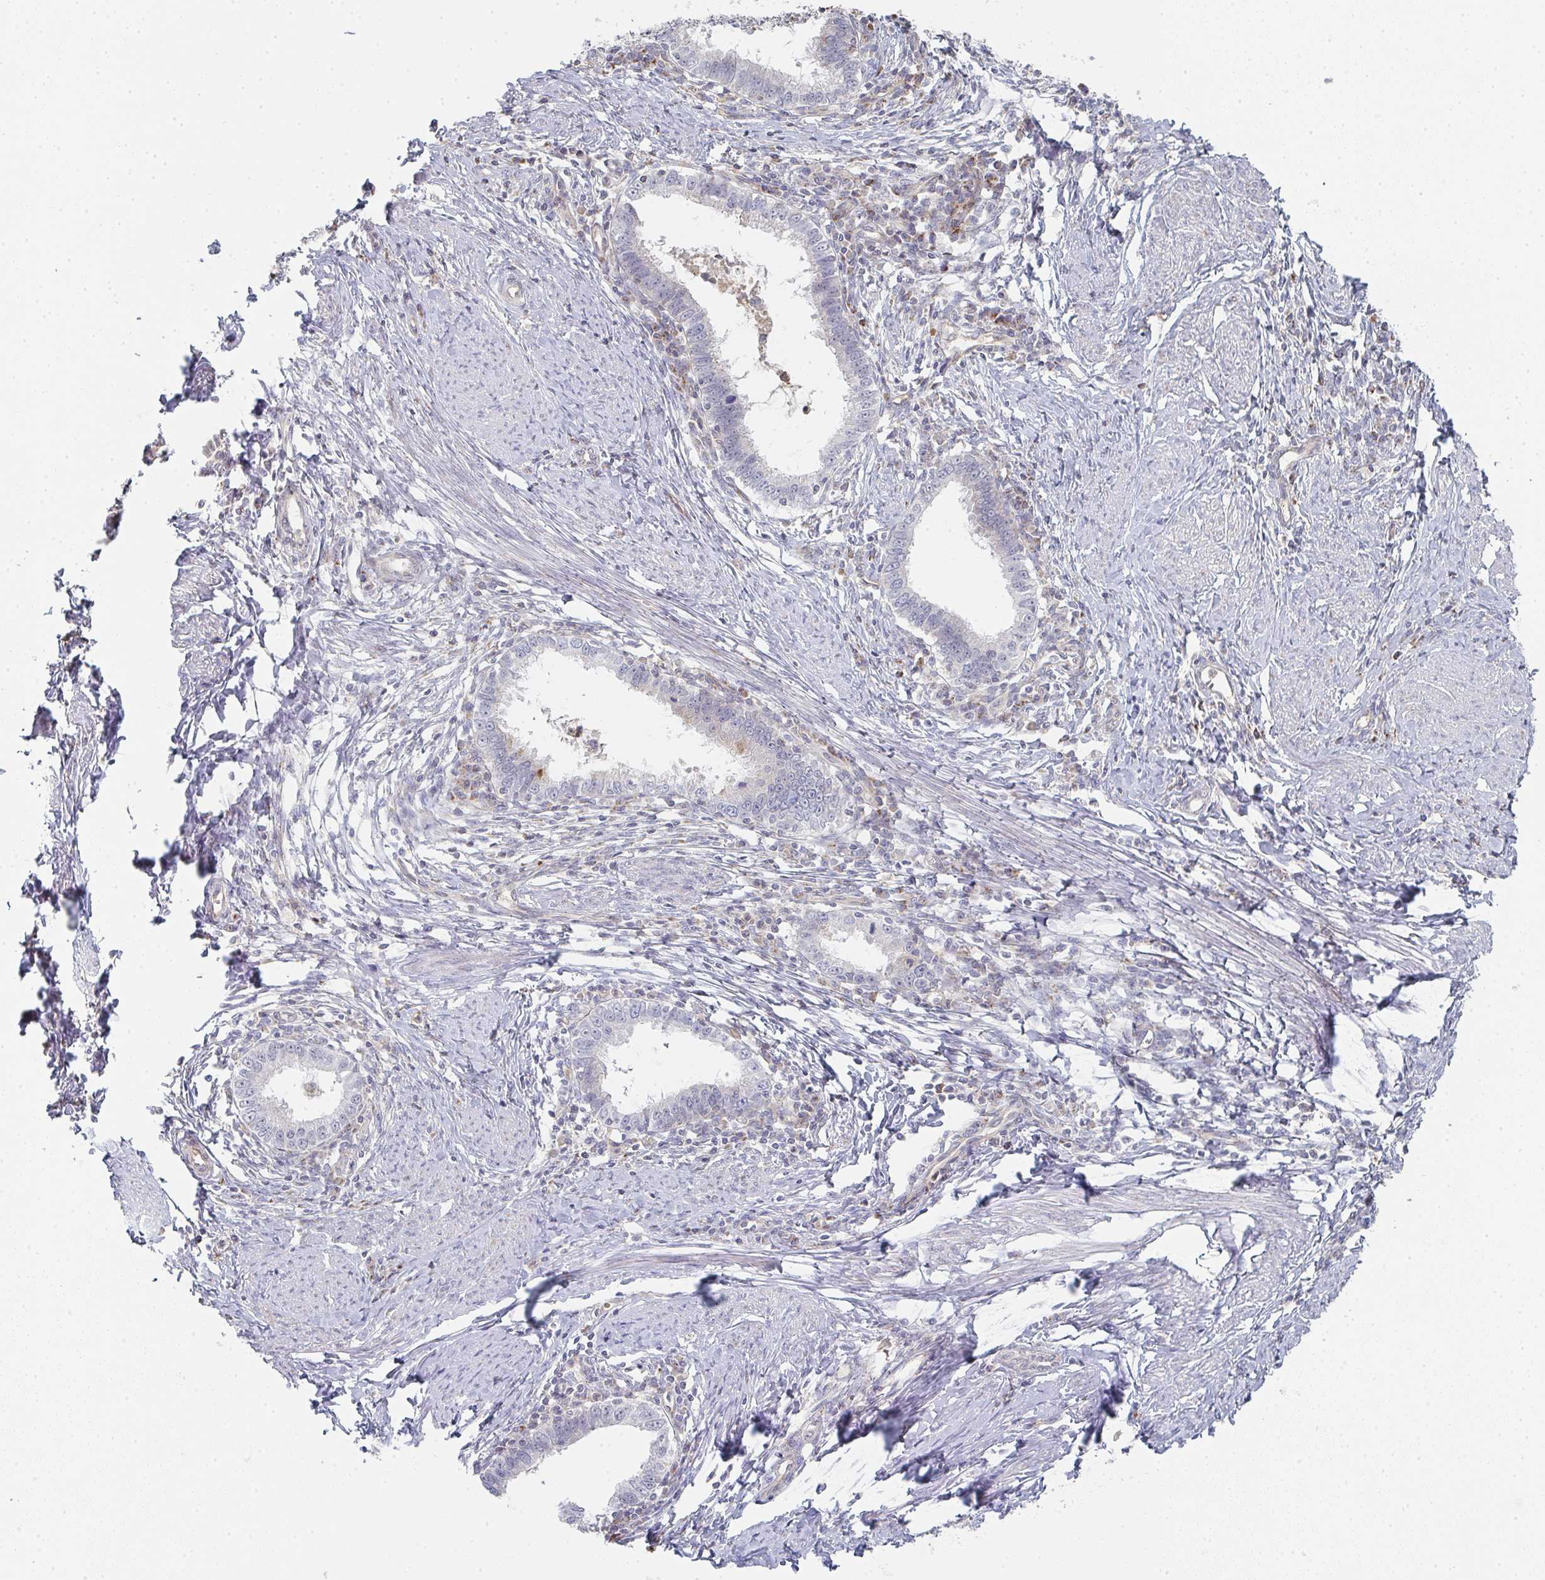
{"staining": {"intensity": "negative", "quantity": "none", "location": "none"}, "tissue": "cervical cancer", "cell_type": "Tumor cells", "image_type": "cancer", "snomed": [{"axis": "morphology", "description": "Adenocarcinoma, NOS"}, {"axis": "topography", "description": "Cervix"}], "caption": "DAB immunohistochemical staining of cervical cancer displays no significant expression in tumor cells.", "gene": "ZNF526", "patient": {"sex": "female", "age": 36}}